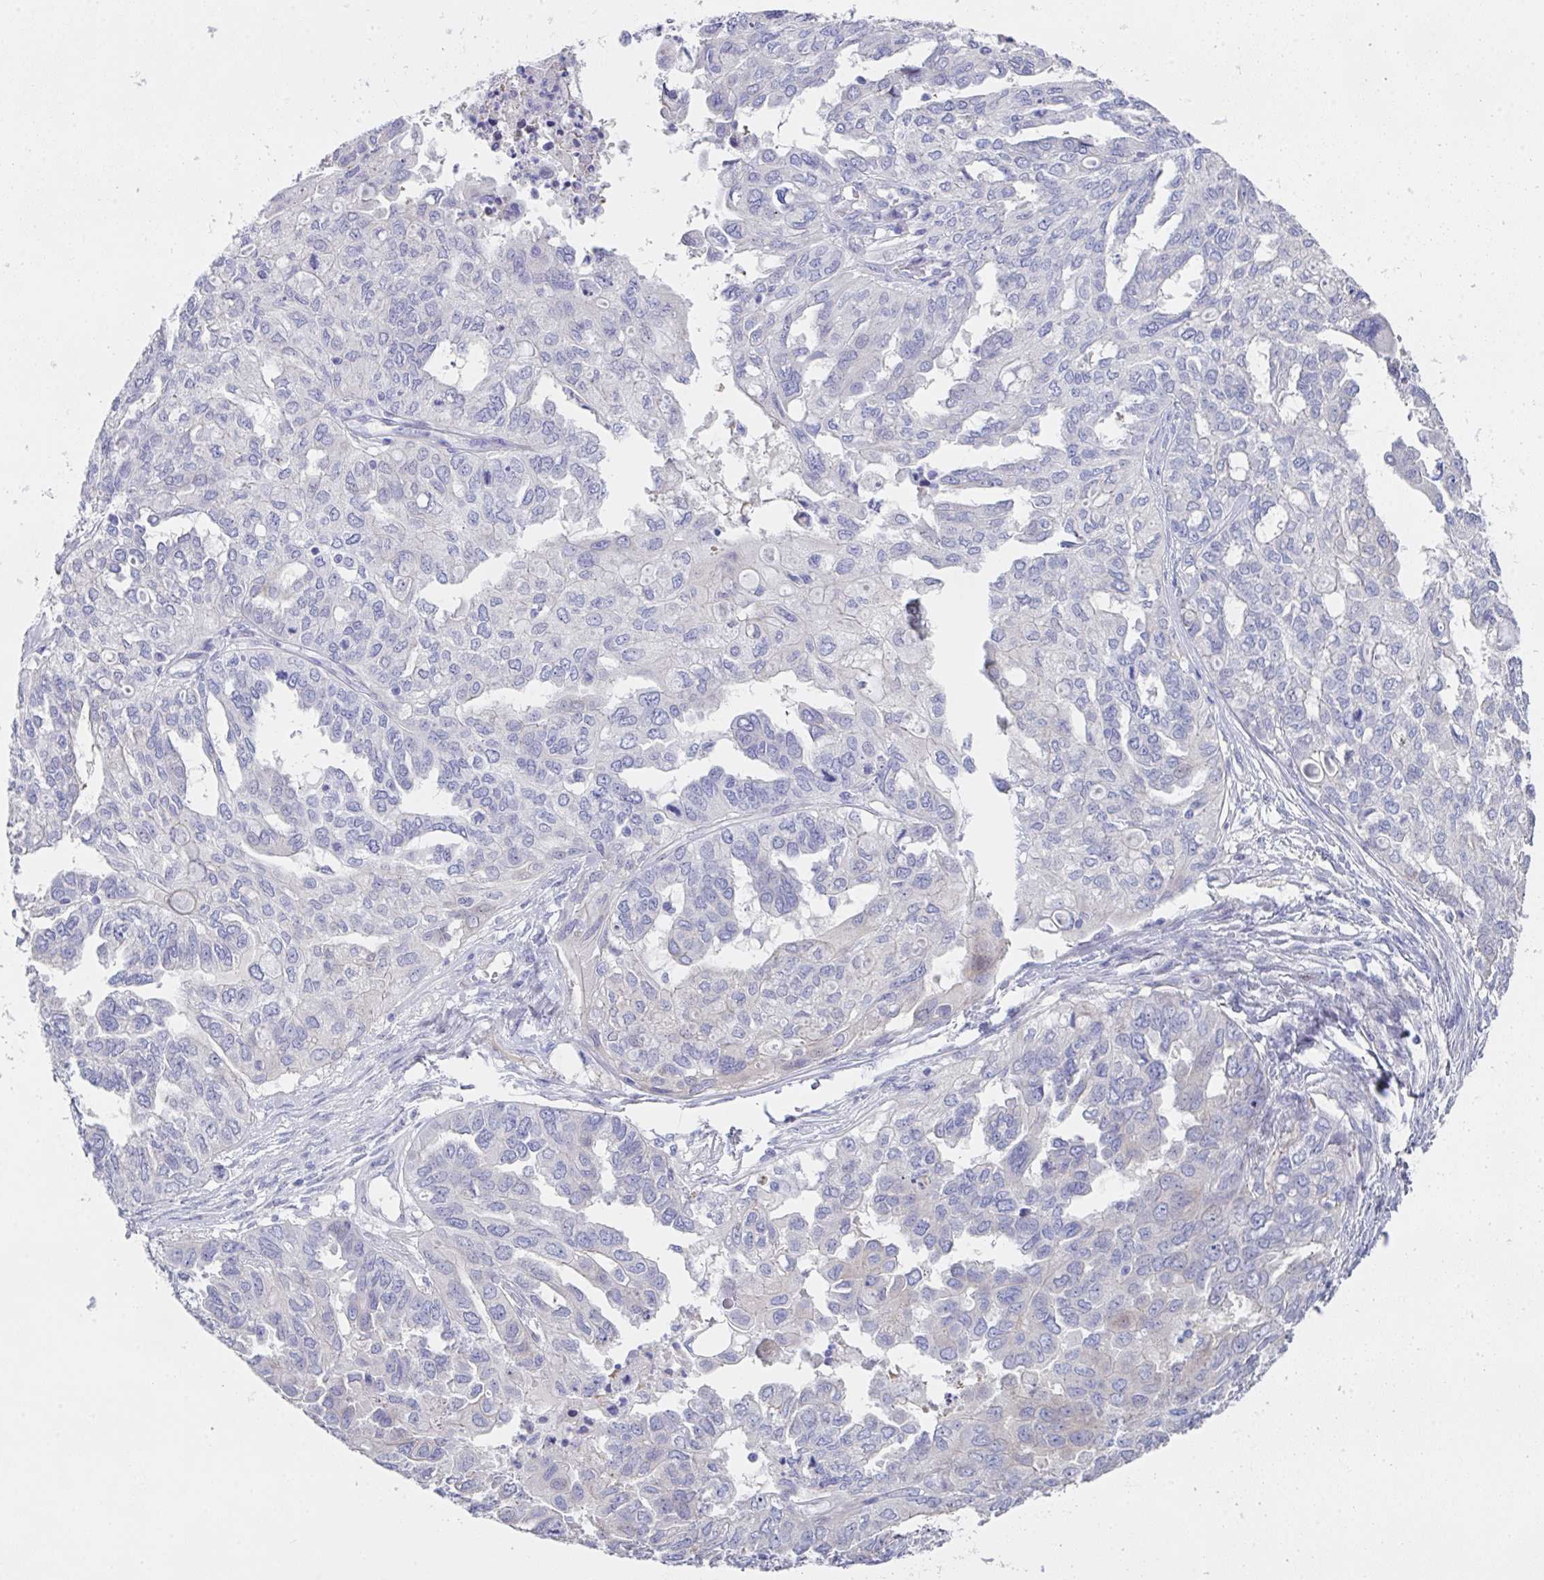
{"staining": {"intensity": "negative", "quantity": "none", "location": "none"}, "tissue": "ovarian cancer", "cell_type": "Tumor cells", "image_type": "cancer", "snomed": [{"axis": "morphology", "description": "Cystadenocarcinoma, serous, NOS"}, {"axis": "topography", "description": "Ovary"}], "caption": "Tumor cells are negative for brown protein staining in ovarian serous cystadenocarcinoma.", "gene": "FBXO47", "patient": {"sex": "female", "age": 53}}